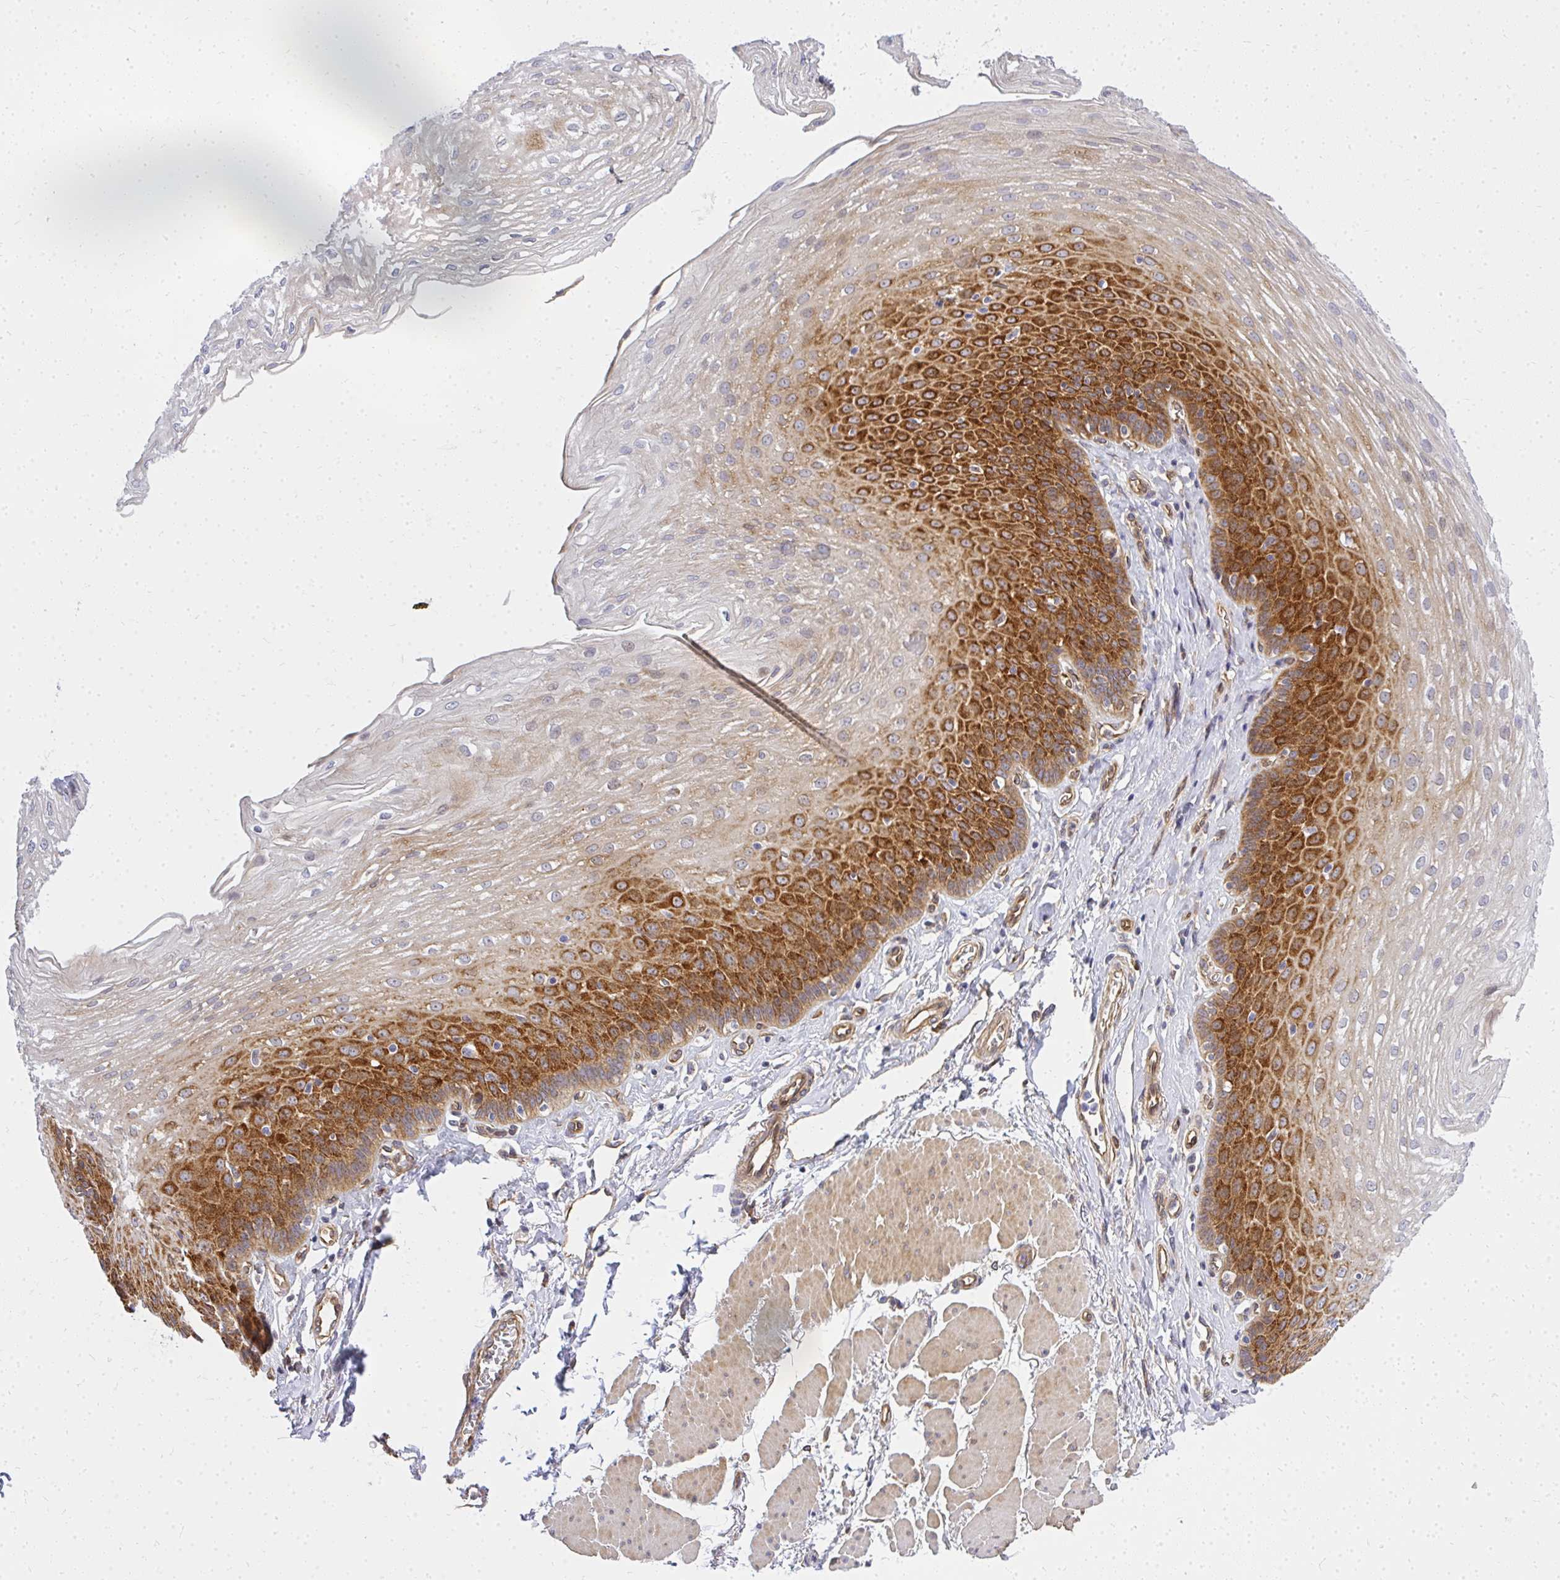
{"staining": {"intensity": "strong", "quantity": "25%-75%", "location": "cytoplasmic/membranous"}, "tissue": "esophagus", "cell_type": "Squamous epithelial cells", "image_type": "normal", "snomed": [{"axis": "morphology", "description": "Normal tissue, NOS"}, {"axis": "topography", "description": "Esophagus"}], "caption": "Immunohistochemistry (DAB) staining of unremarkable human esophagus shows strong cytoplasmic/membranous protein positivity in about 25%-75% of squamous epithelial cells.", "gene": "ENSG00000258472", "patient": {"sex": "female", "age": 81}}